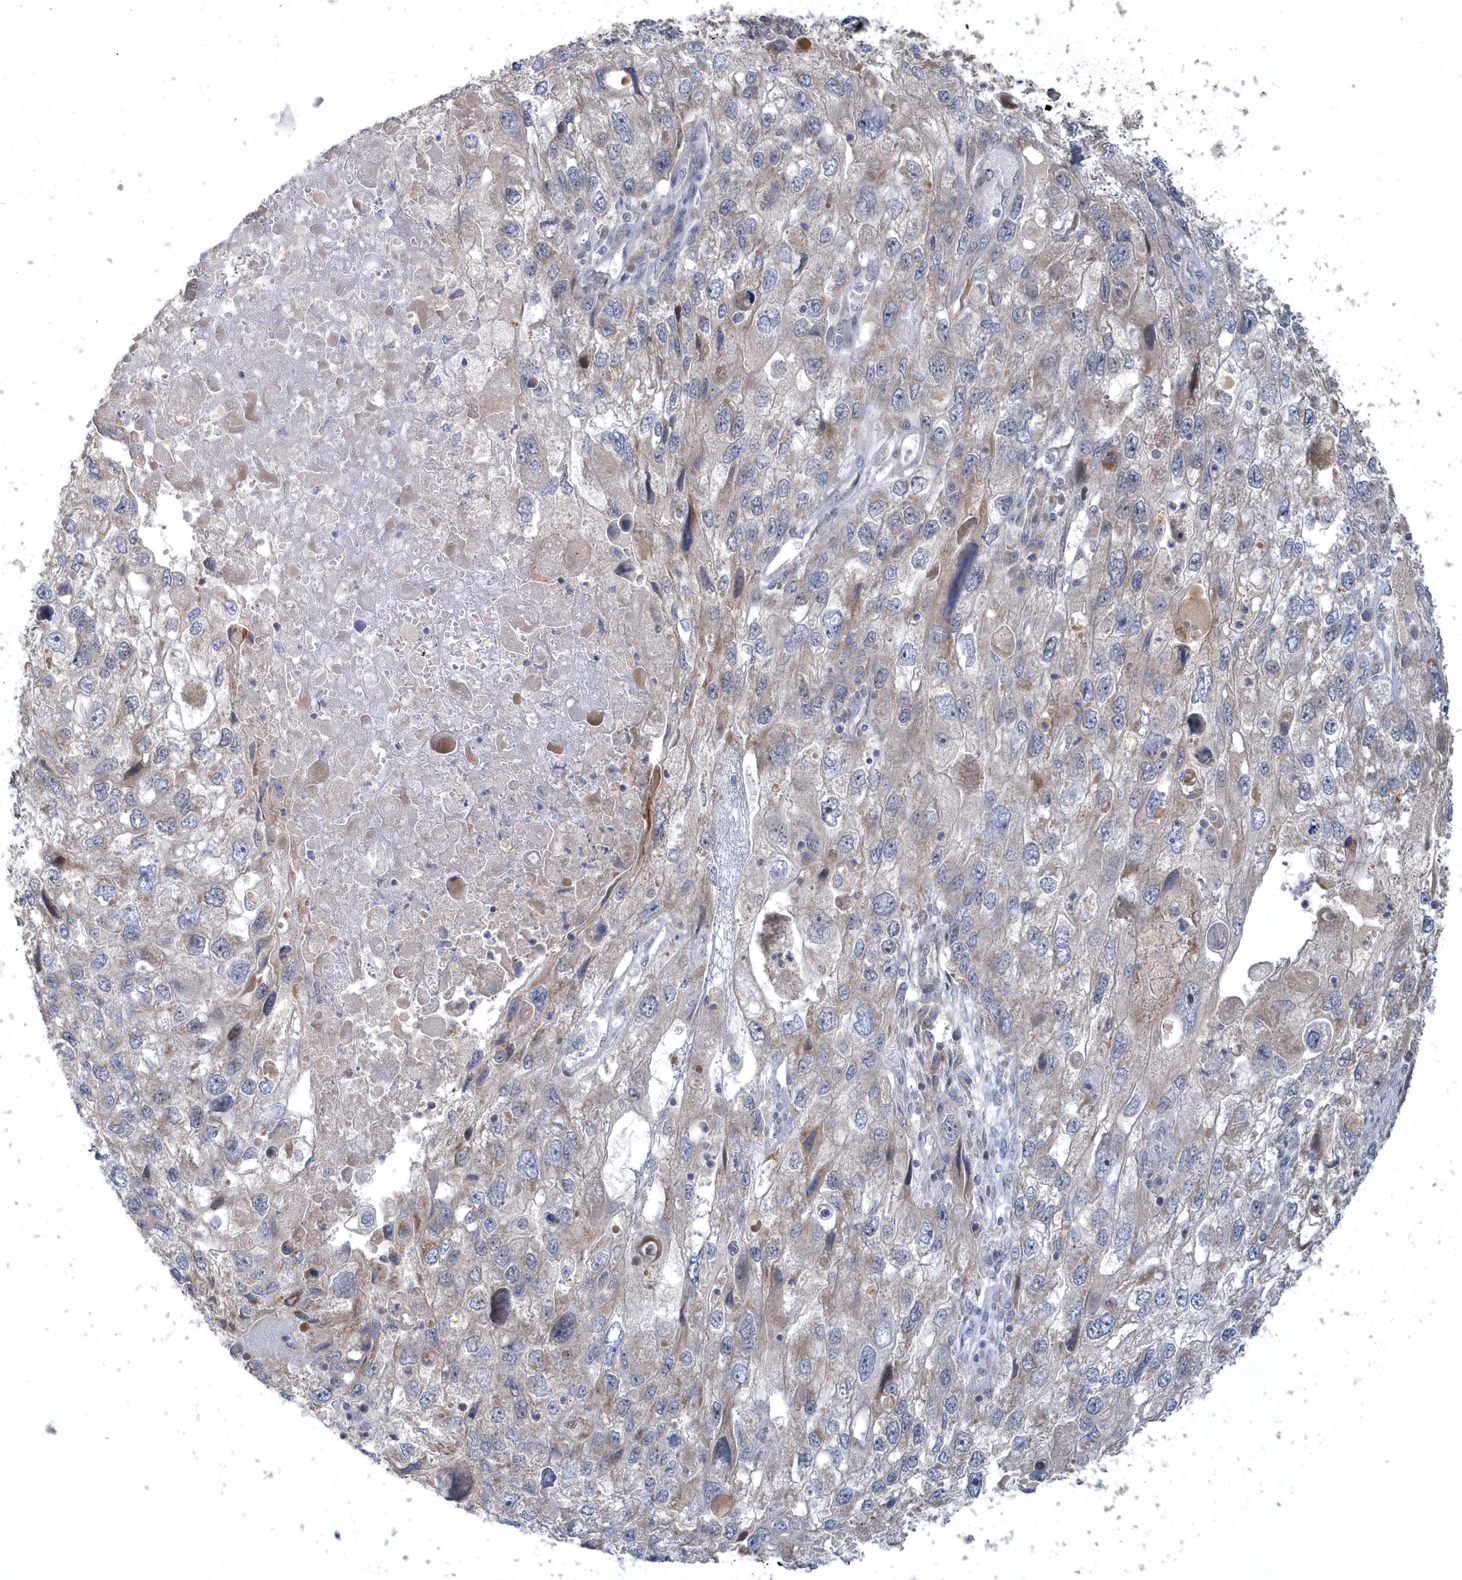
{"staining": {"intensity": "moderate", "quantity": "<25%", "location": "cytoplasmic/membranous"}, "tissue": "endometrial cancer", "cell_type": "Tumor cells", "image_type": "cancer", "snomed": [{"axis": "morphology", "description": "Adenocarcinoma, NOS"}, {"axis": "topography", "description": "Endometrium"}], "caption": "Adenocarcinoma (endometrial) stained for a protein reveals moderate cytoplasmic/membranous positivity in tumor cells. (DAB IHC with brightfield microscopy, high magnification).", "gene": "TRAIP", "patient": {"sex": "female", "age": 49}}